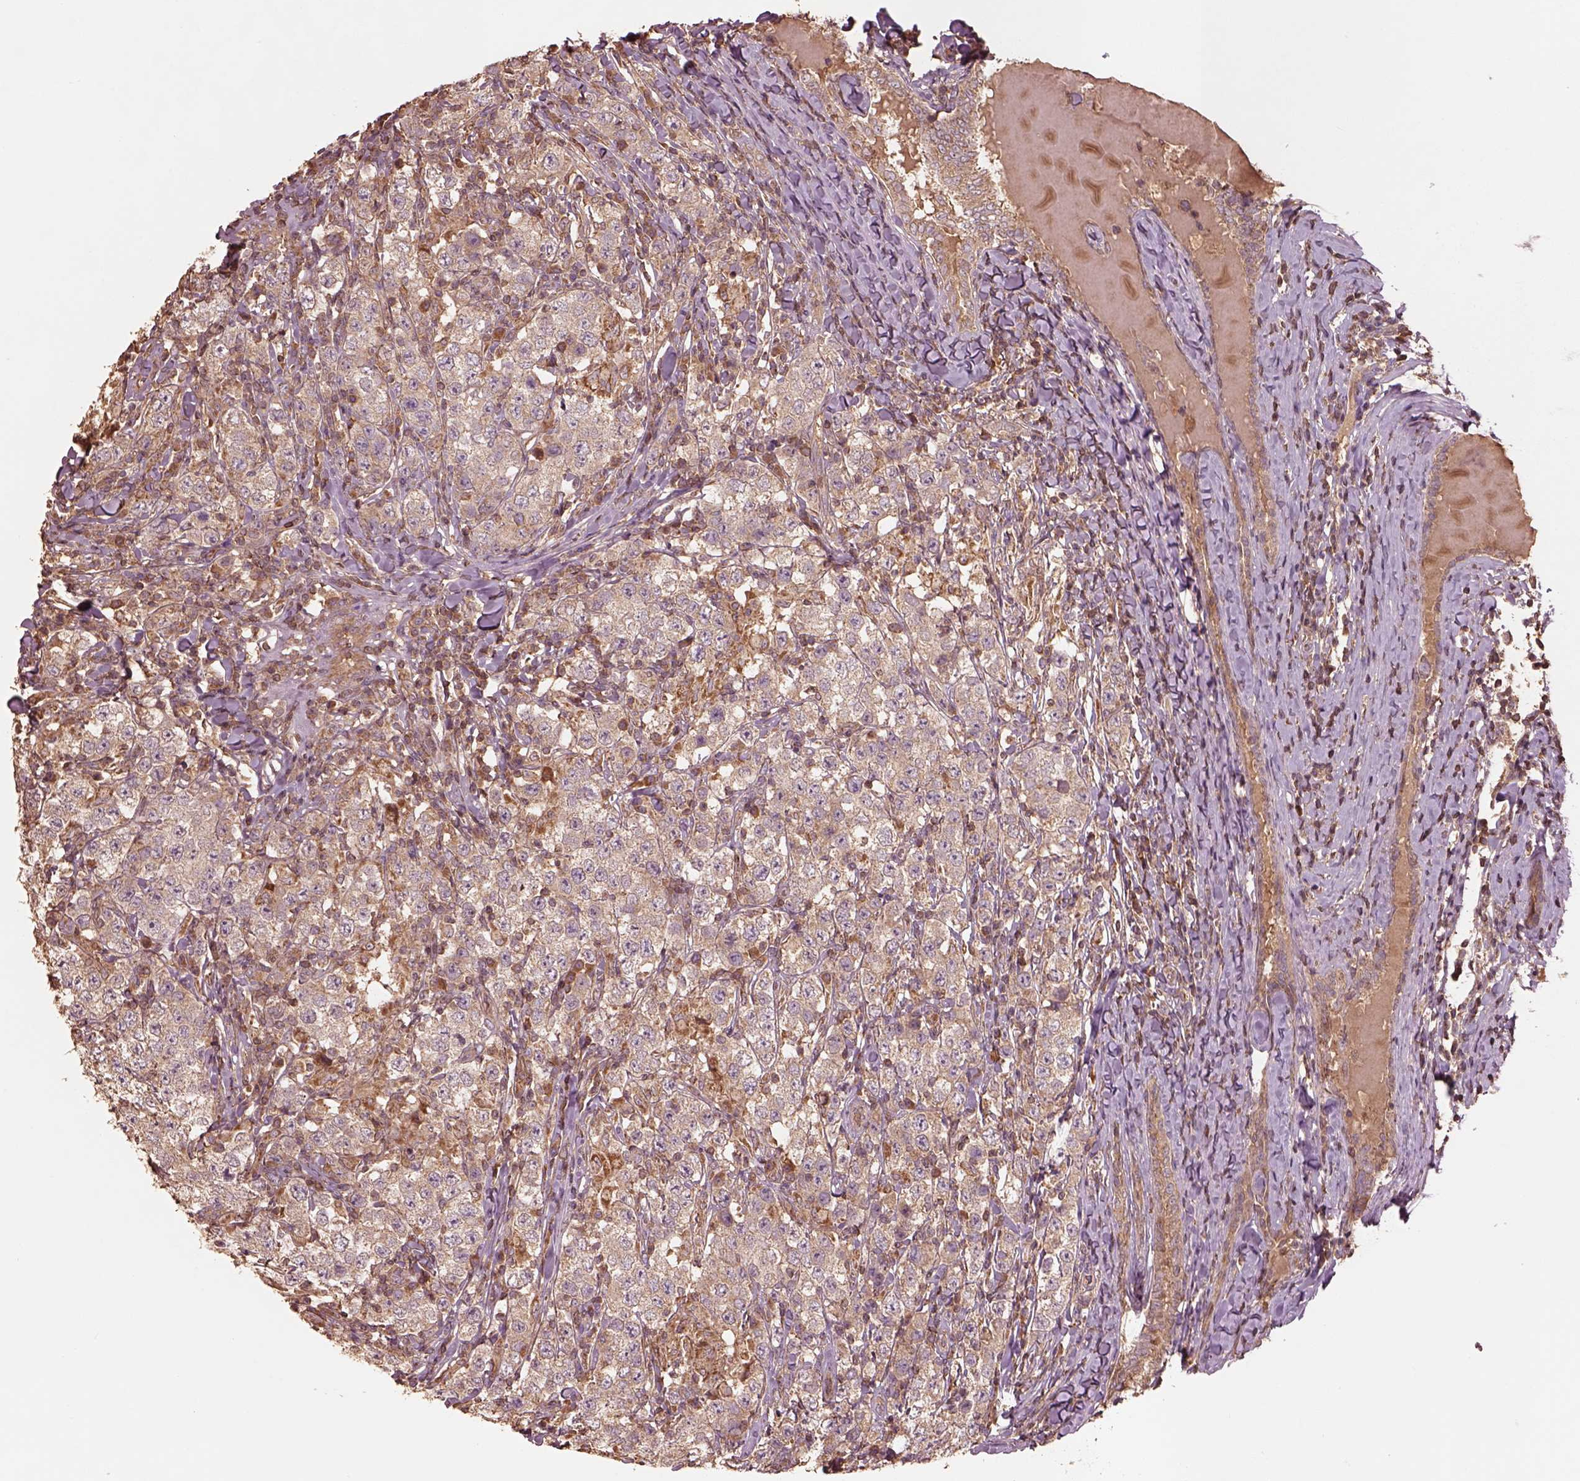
{"staining": {"intensity": "weak", "quantity": ">75%", "location": "cytoplasmic/membranous"}, "tissue": "testis cancer", "cell_type": "Tumor cells", "image_type": "cancer", "snomed": [{"axis": "morphology", "description": "Seminoma, NOS"}, {"axis": "morphology", "description": "Carcinoma, Embryonal, NOS"}, {"axis": "topography", "description": "Testis"}], "caption": "Seminoma (testis) was stained to show a protein in brown. There is low levels of weak cytoplasmic/membranous positivity in approximately >75% of tumor cells. (DAB = brown stain, brightfield microscopy at high magnification).", "gene": "TRADD", "patient": {"sex": "male", "age": 41}}